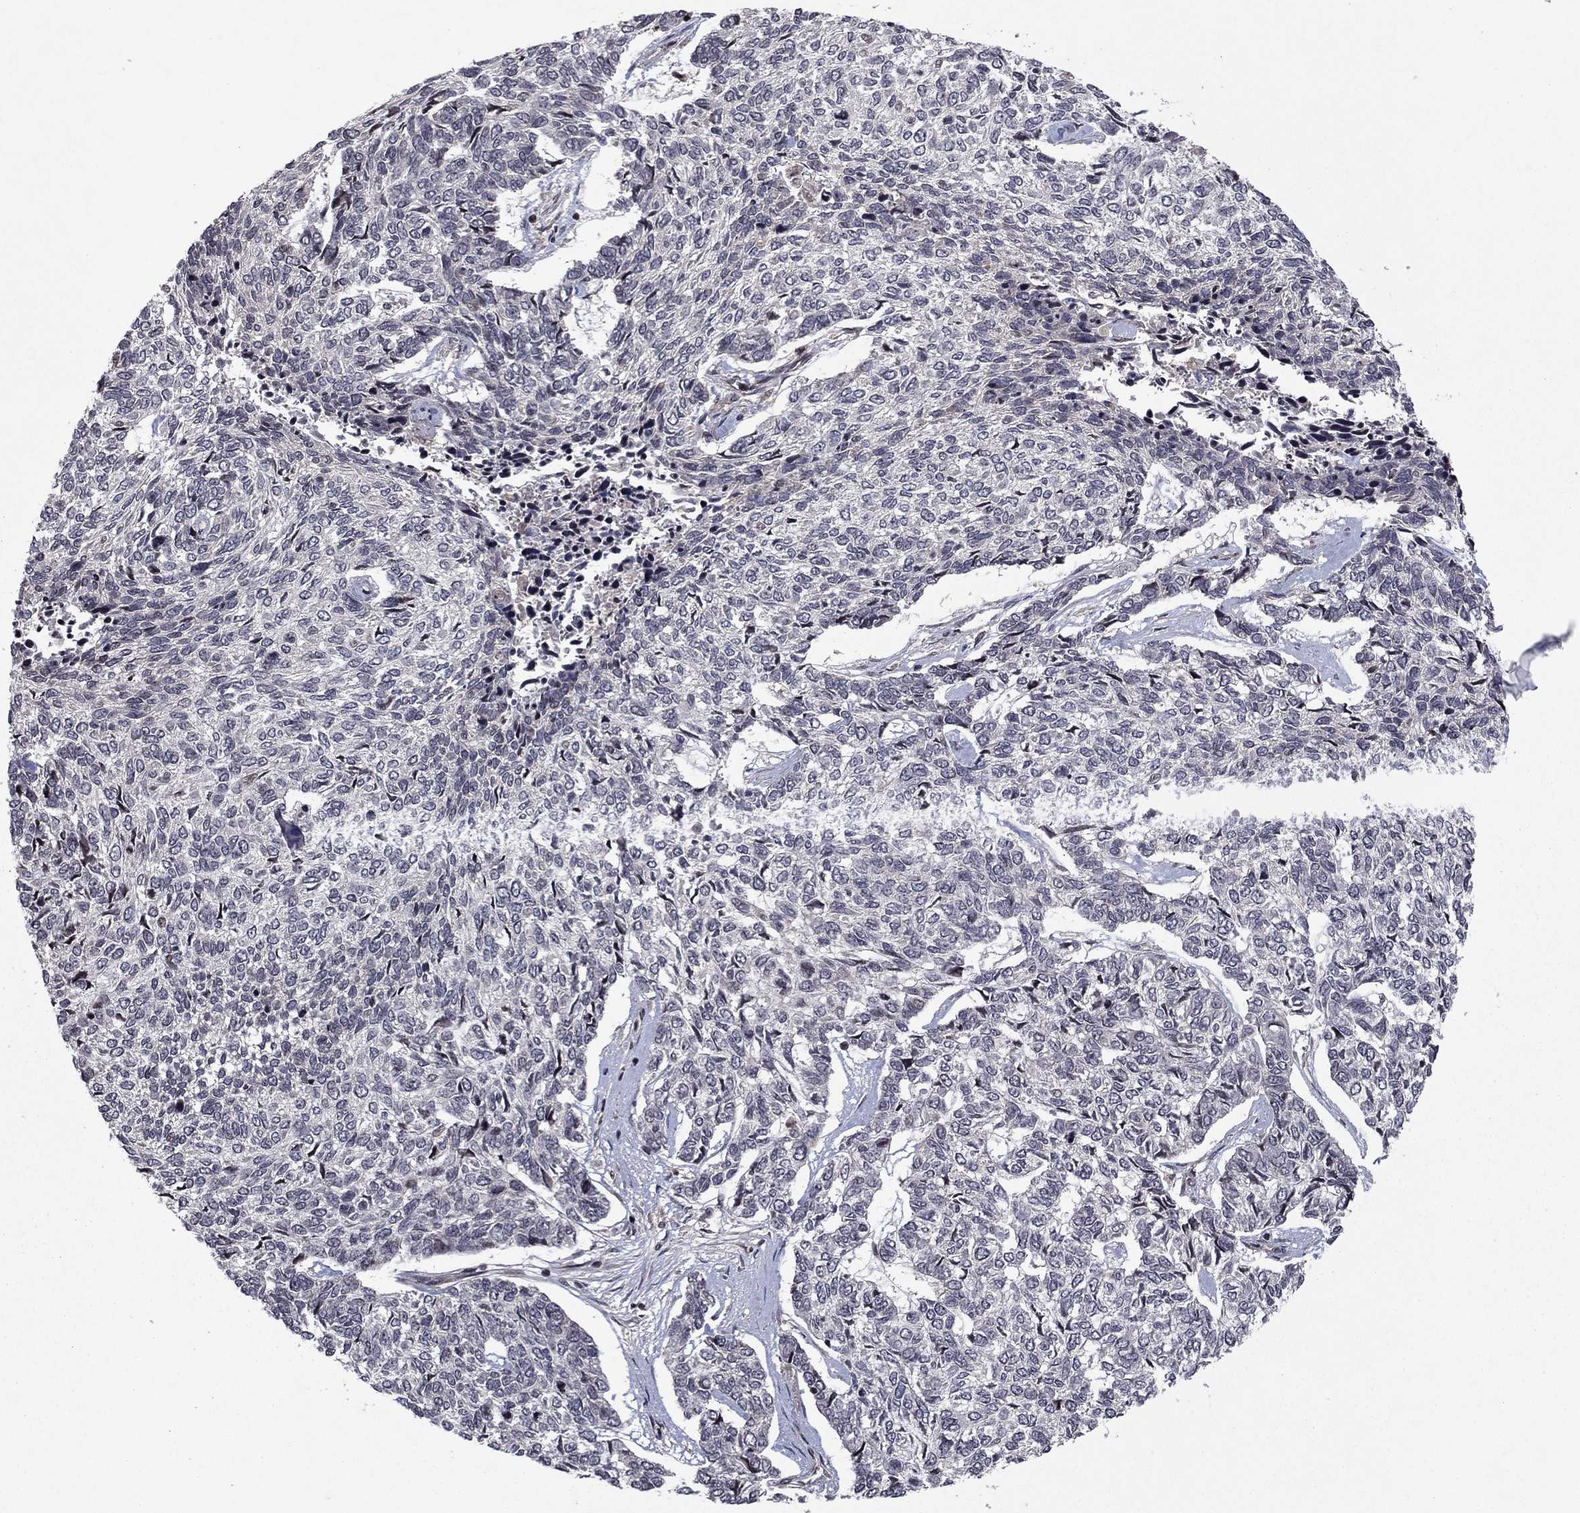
{"staining": {"intensity": "negative", "quantity": "none", "location": "none"}, "tissue": "skin cancer", "cell_type": "Tumor cells", "image_type": "cancer", "snomed": [{"axis": "morphology", "description": "Basal cell carcinoma"}, {"axis": "topography", "description": "Skin"}], "caption": "IHC of skin cancer (basal cell carcinoma) reveals no positivity in tumor cells.", "gene": "SORBS1", "patient": {"sex": "female", "age": 65}}